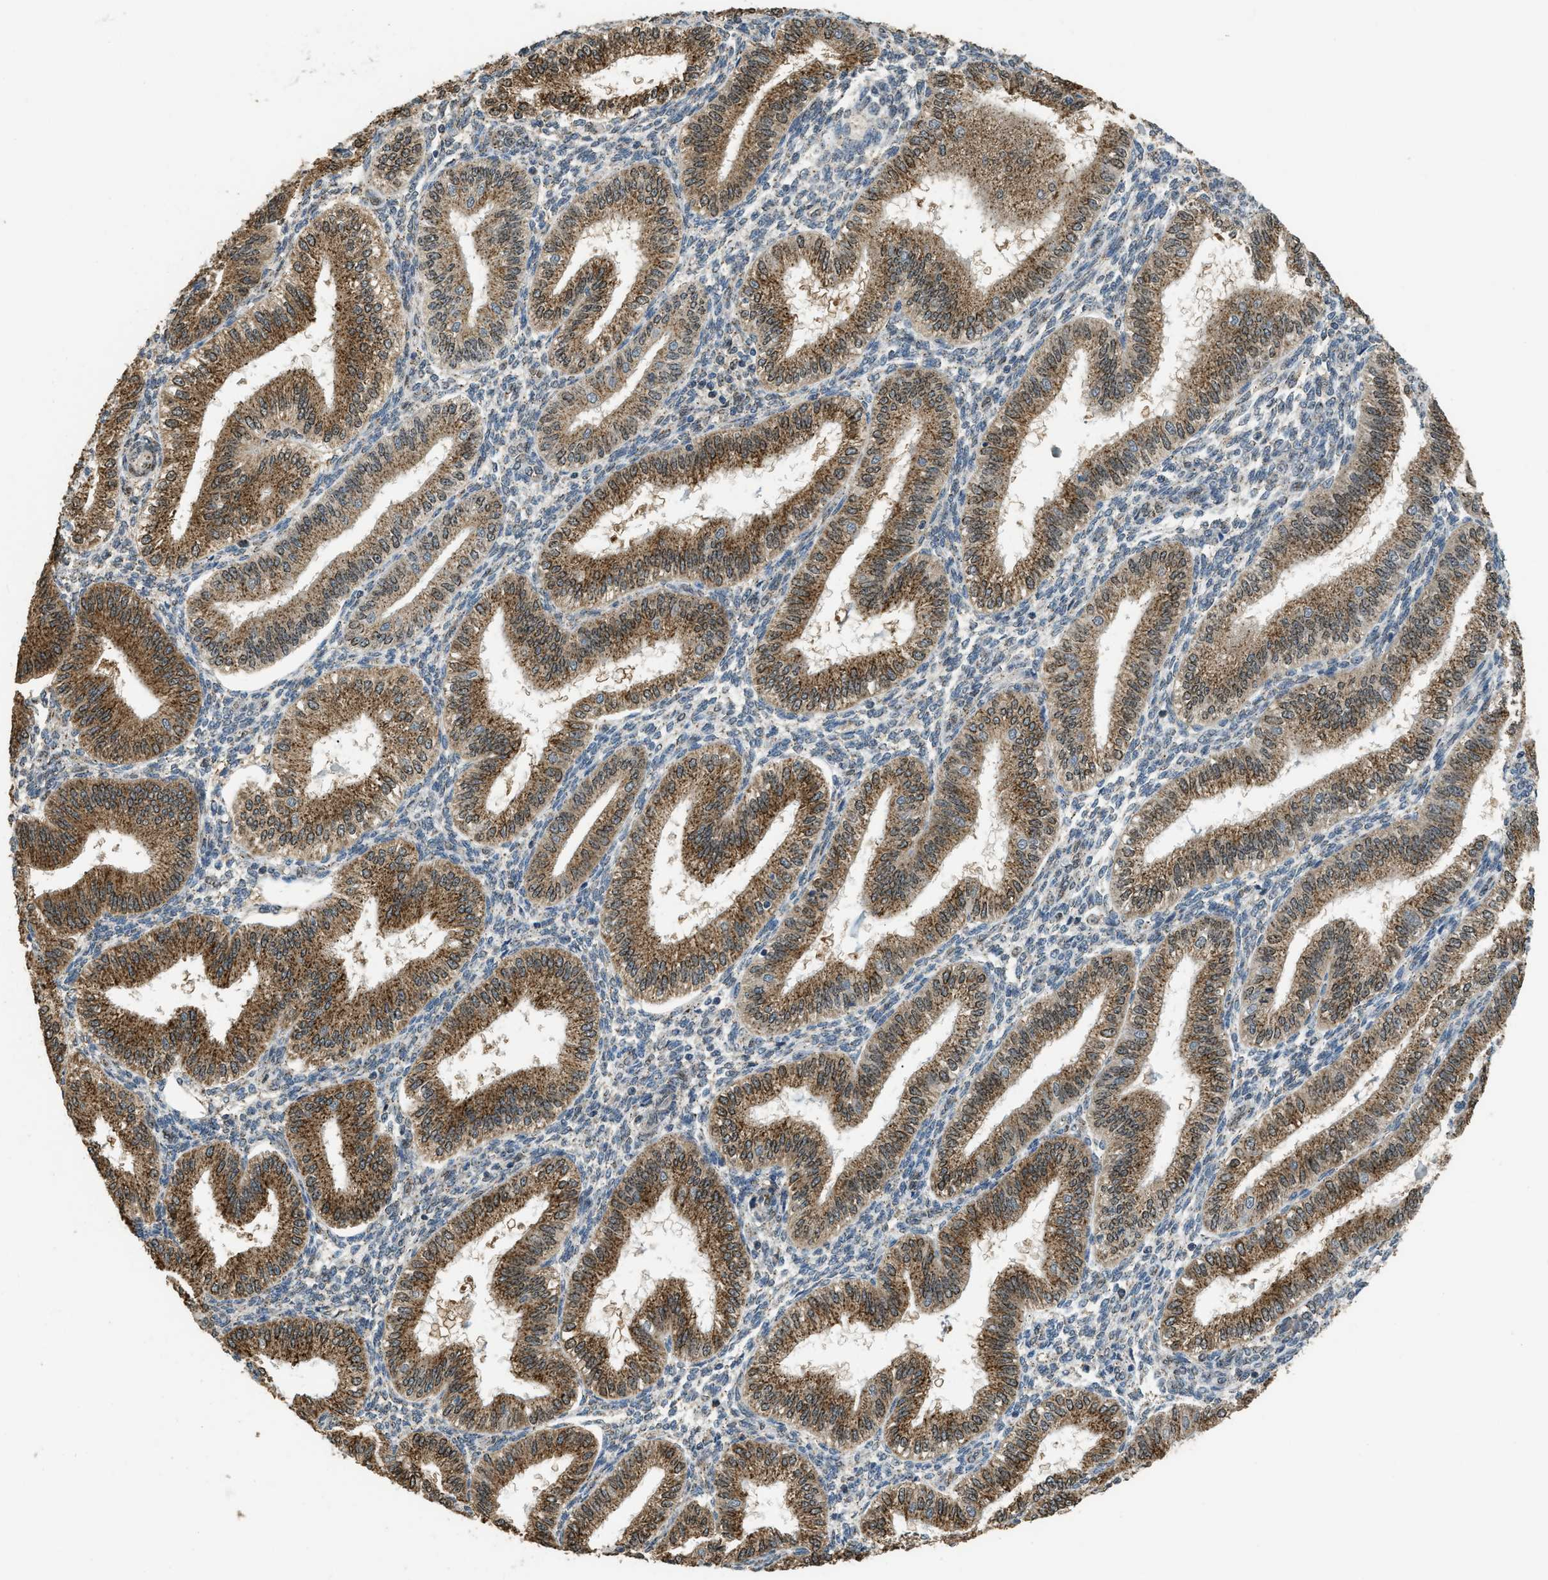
{"staining": {"intensity": "moderate", "quantity": "<25%", "location": "nuclear"}, "tissue": "endometrium", "cell_type": "Cells in endometrial stroma", "image_type": "normal", "snomed": [{"axis": "morphology", "description": "Normal tissue, NOS"}, {"axis": "topography", "description": "Endometrium"}], "caption": "An immunohistochemistry (IHC) micrograph of benign tissue is shown. Protein staining in brown highlights moderate nuclear positivity in endometrium within cells in endometrial stroma.", "gene": "IPO7", "patient": {"sex": "female", "age": 39}}